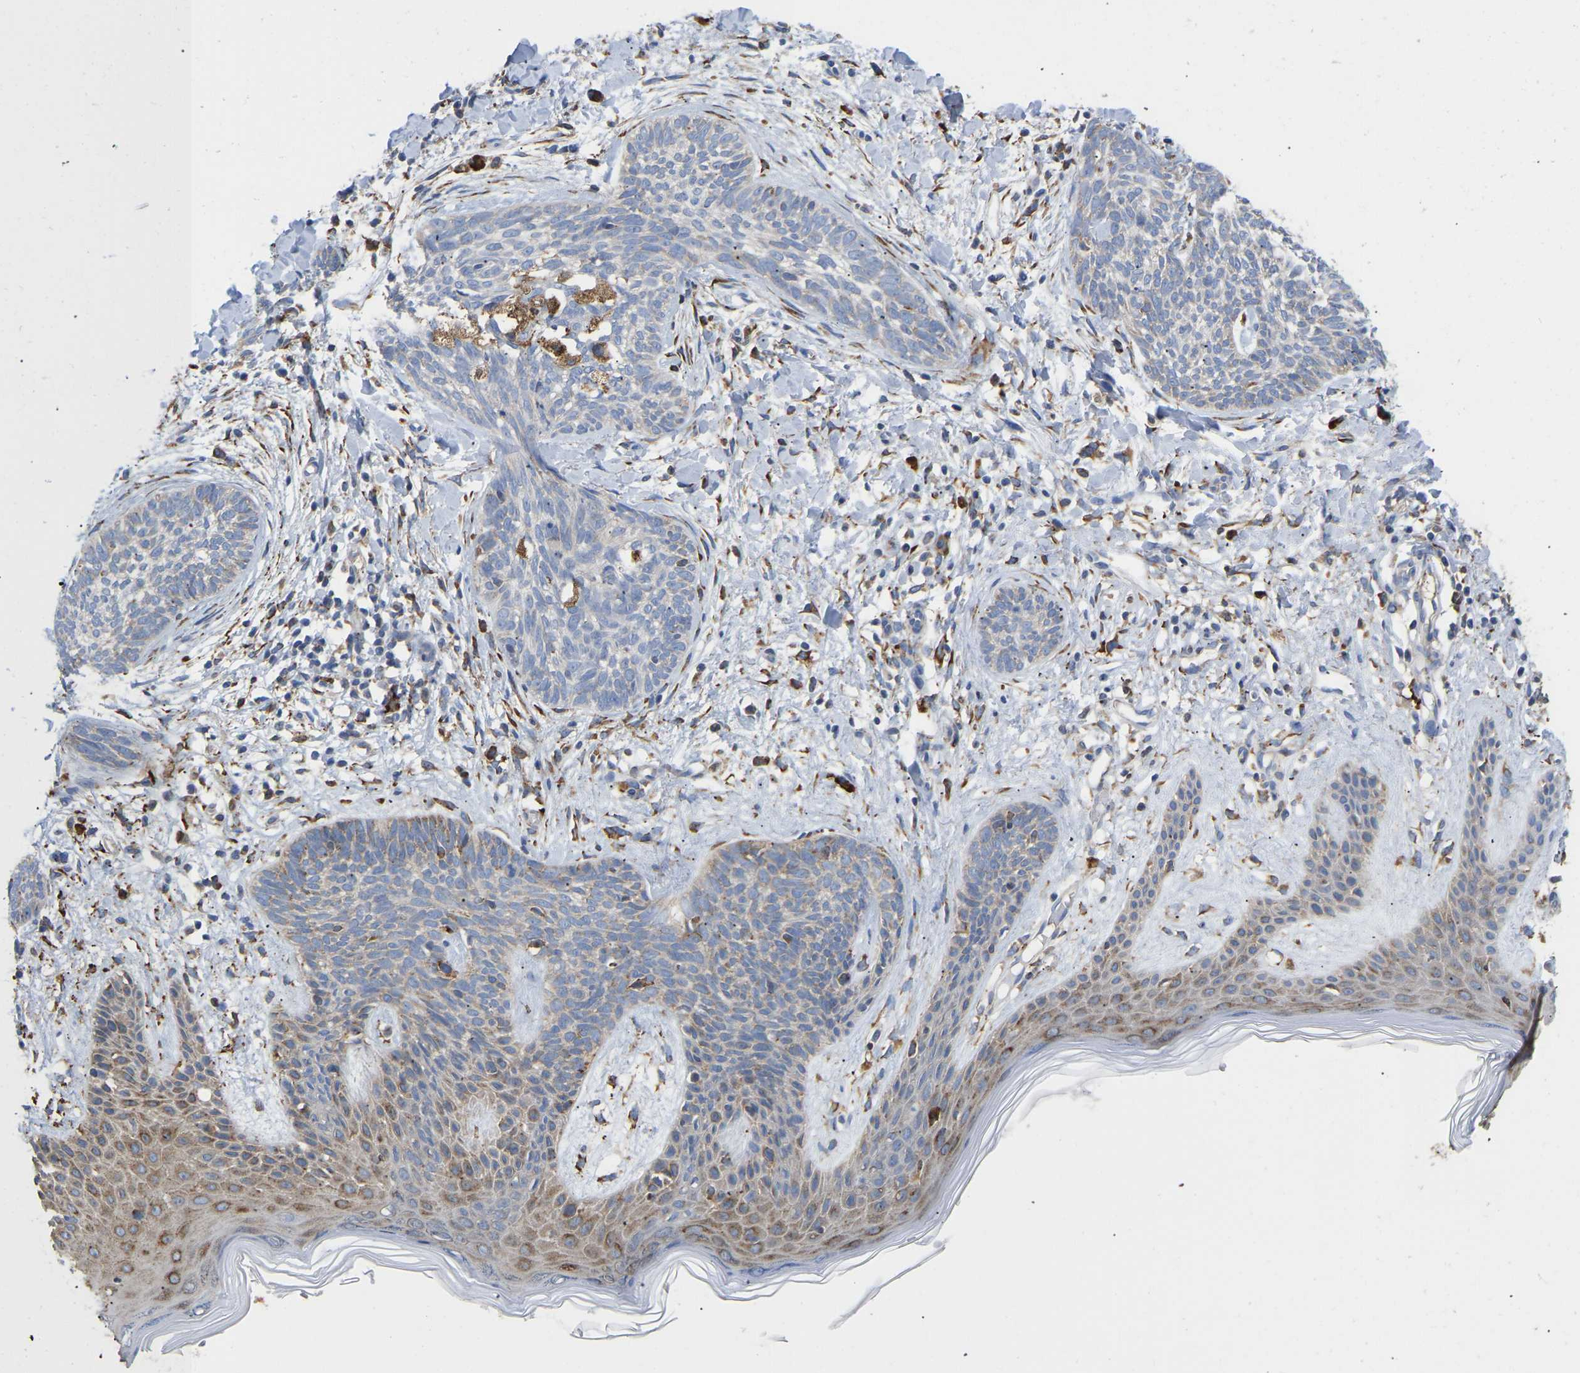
{"staining": {"intensity": "negative", "quantity": "none", "location": "none"}, "tissue": "skin cancer", "cell_type": "Tumor cells", "image_type": "cancer", "snomed": [{"axis": "morphology", "description": "Basal cell carcinoma"}, {"axis": "topography", "description": "Skin"}], "caption": "A micrograph of skin basal cell carcinoma stained for a protein reveals no brown staining in tumor cells. (DAB immunohistochemistry visualized using brightfield microscopy, high magnification).", "gene": "P4HB", "patient": {"sex": "female", "age": 59}}